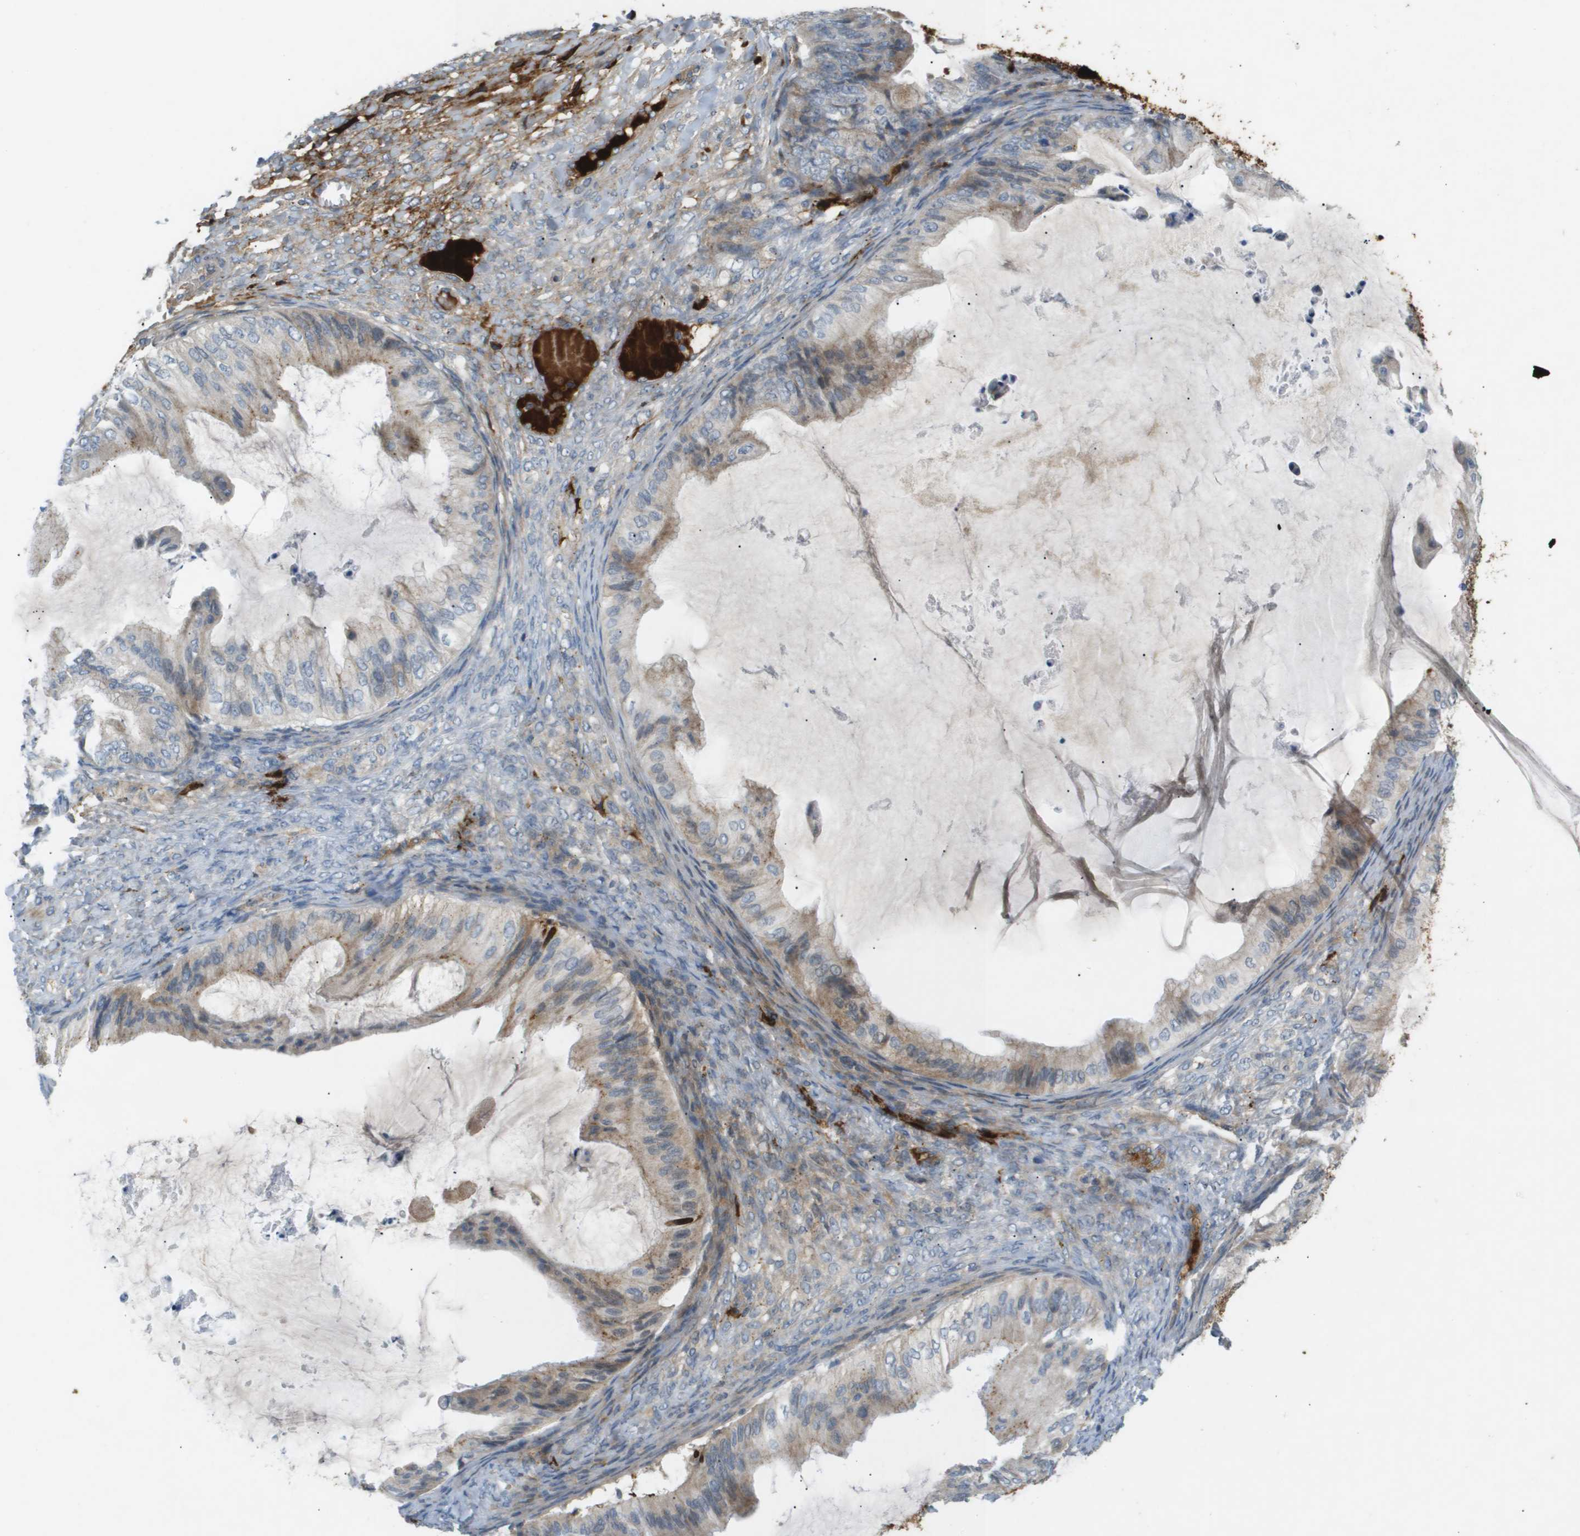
{"staining": {"intensity": "weak", "quantity": "<25%", "location": "cytoplasmic/membranous"}, "tissue": "ovarian cancer", "cell_type": "Tumor cells", "image_type": "cancer", "snomed": [{"axis": "morphology", "description": "Cystadenocarcinoma, mucinous, NOS"}, {"axis": "topography", "description": "Ovary"}], "caption": "IHC micrograph of neoplastic tissue: ovarian cancer (mucinous cystadenocarcinoma) stained with DAB shows no significant protein staining in tumor cells. (IHC, brightfield microscopy, high magnification).", "gene": "VTN", "patient": {"sex": "female", "age": 61}}